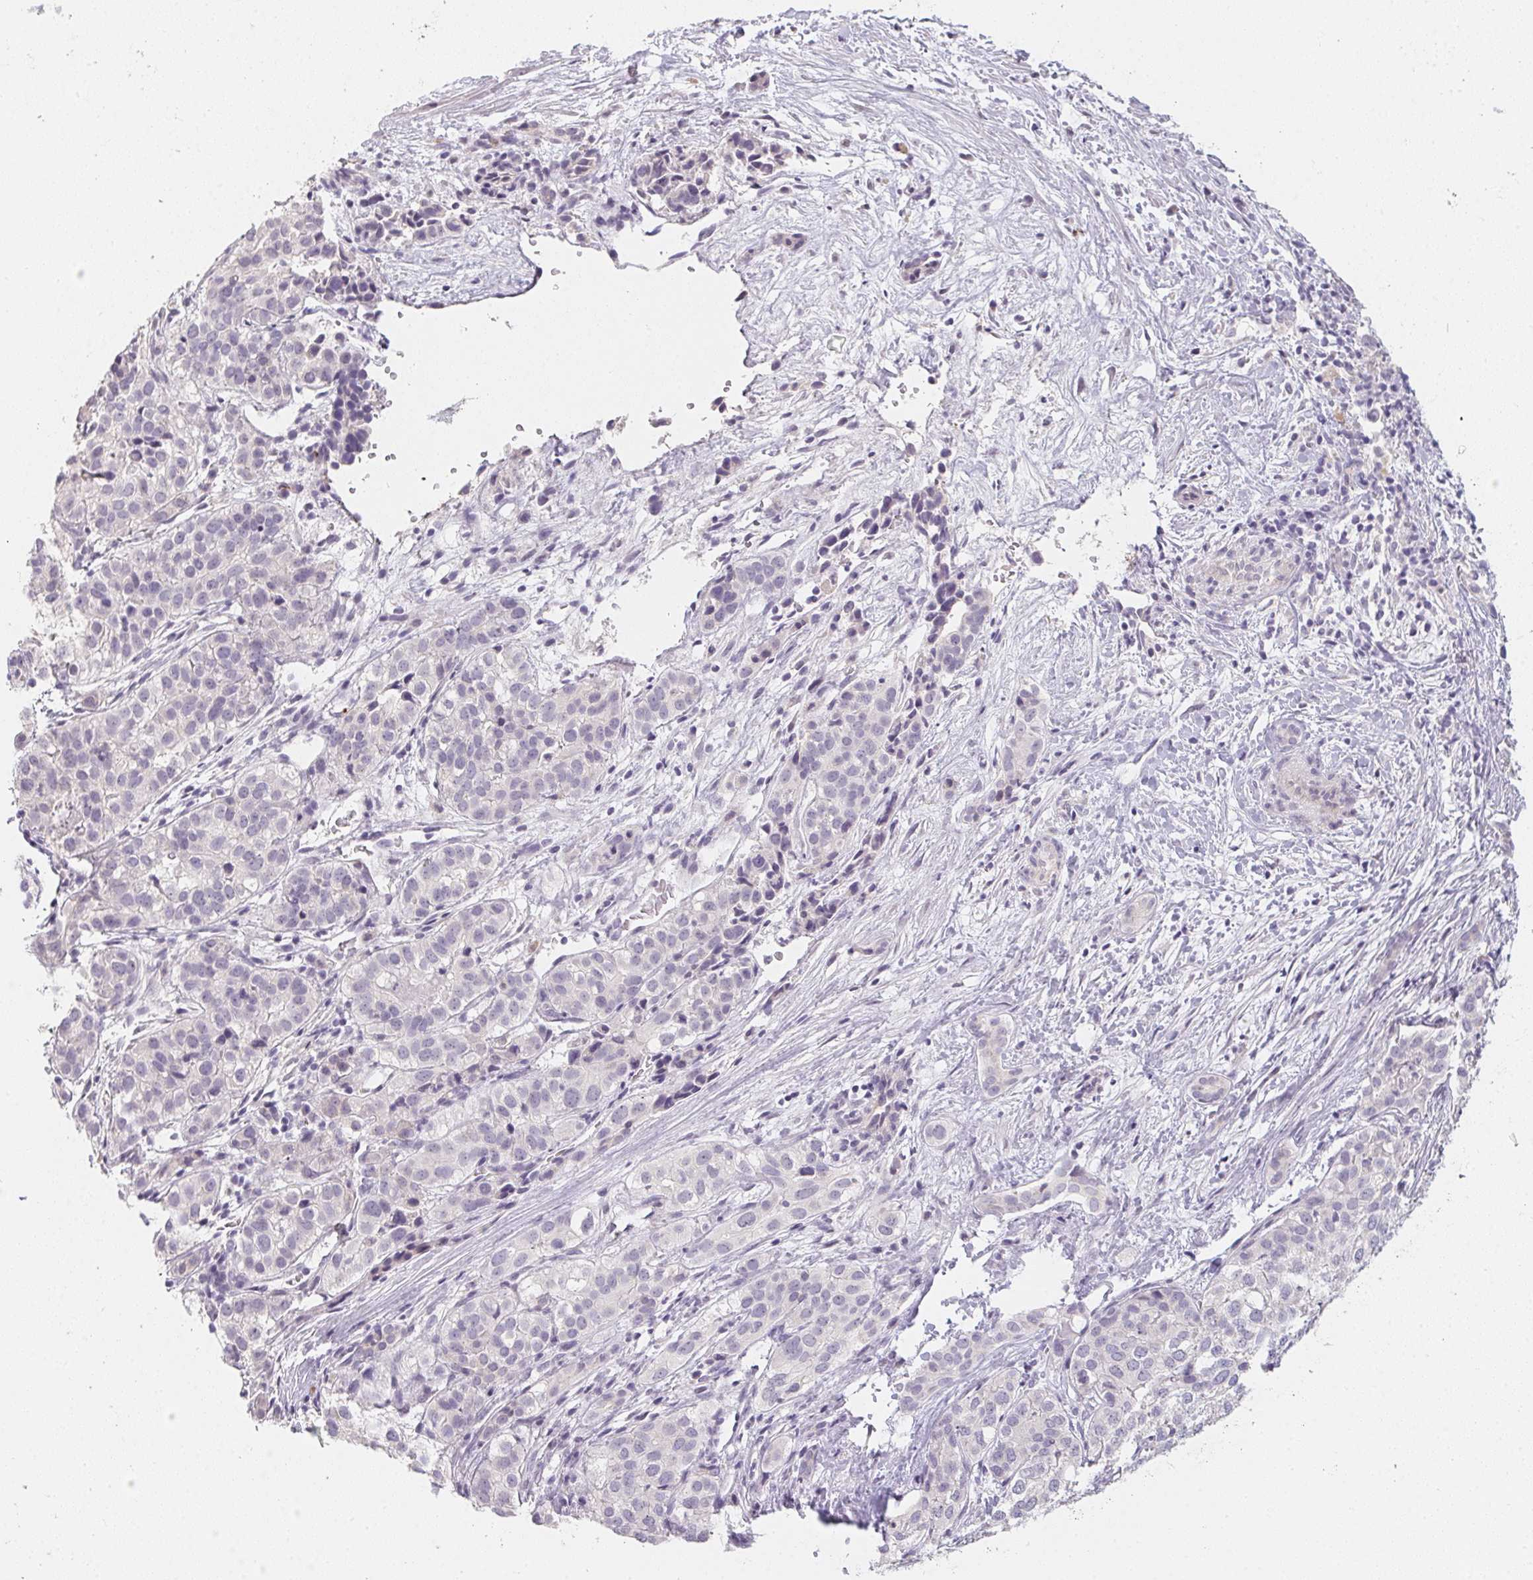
{"staining": {"intensity": "negative", "quantity": "none", "location": "none"}, "tissue": "liver cancer", "cell_type": "Tumor cells", "image_type": "cancer", "snomed": [{"axis": "morphology", "description": "Cholangiocarcinoma"}, {"axis": "topography", "description": "Liver"}], "caption": "Tumor cells show no significant protein expression in cholangiocarcinoma (liver). (IHC, brightfield microscopy, high magnification).", "gene": "ZBBX", "patient": {"sex": "male", "age": 56}}